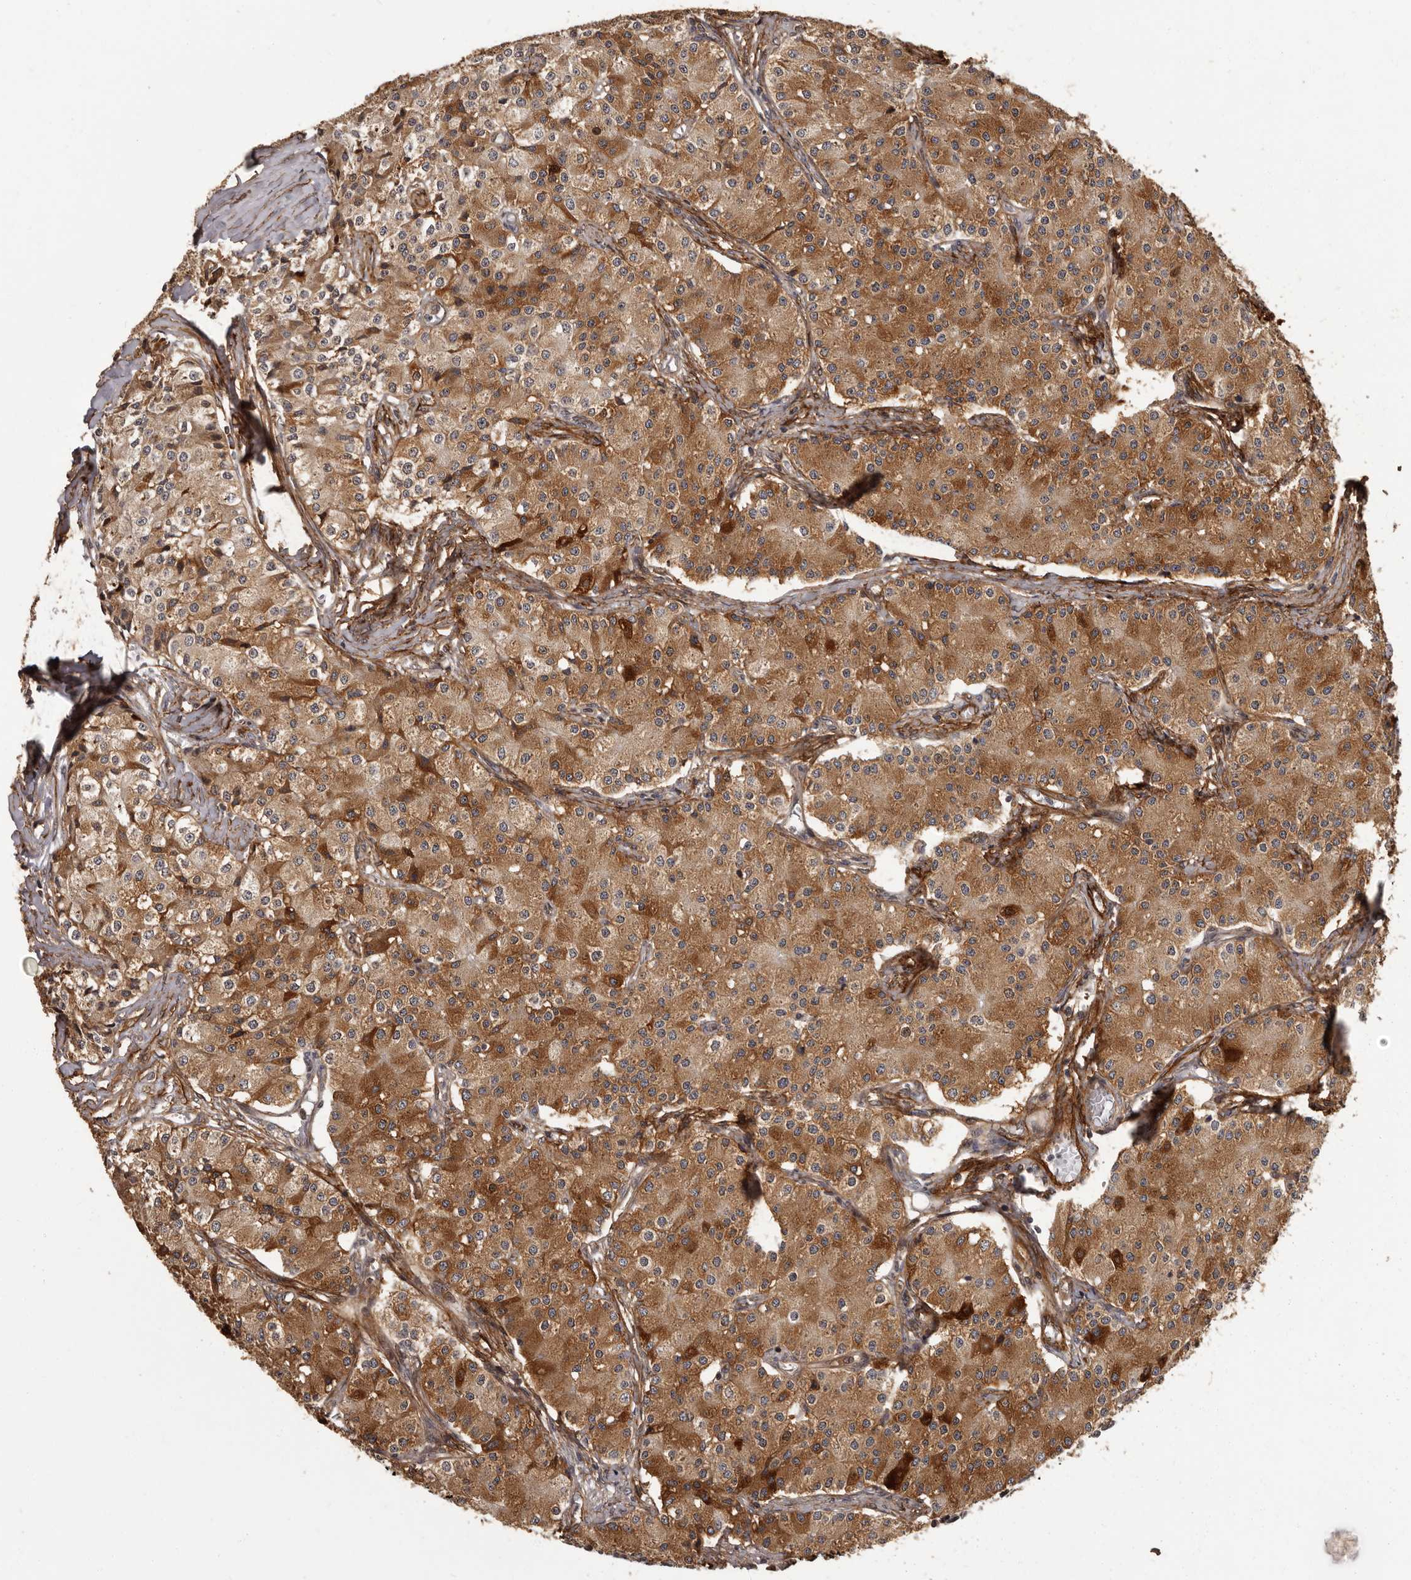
{"staining": {"intensity": "strong", "quantity": "25%-75%", "location": "cytoplasmic/membranous"}, "tissue": "carcinoid", "cell_type": "Tumor cells", "image_type": "cancer", "snomed": [{"axis": "morphology", "description": "Carcinoid, malignant, NOS"}, {"axis": "topography", "description": "Colon"}], "caption": "This photomicrograph reveals carcinoid stained with immunohistochemistry (IHC) to label a protein in brown. The cytoplasmic/membranous of tumor cells show strong positivity for the protein. Nuclei are counter-stained blue.", "gene": "SLITRK6", "patient": {"sex": "female", "age": 52}}